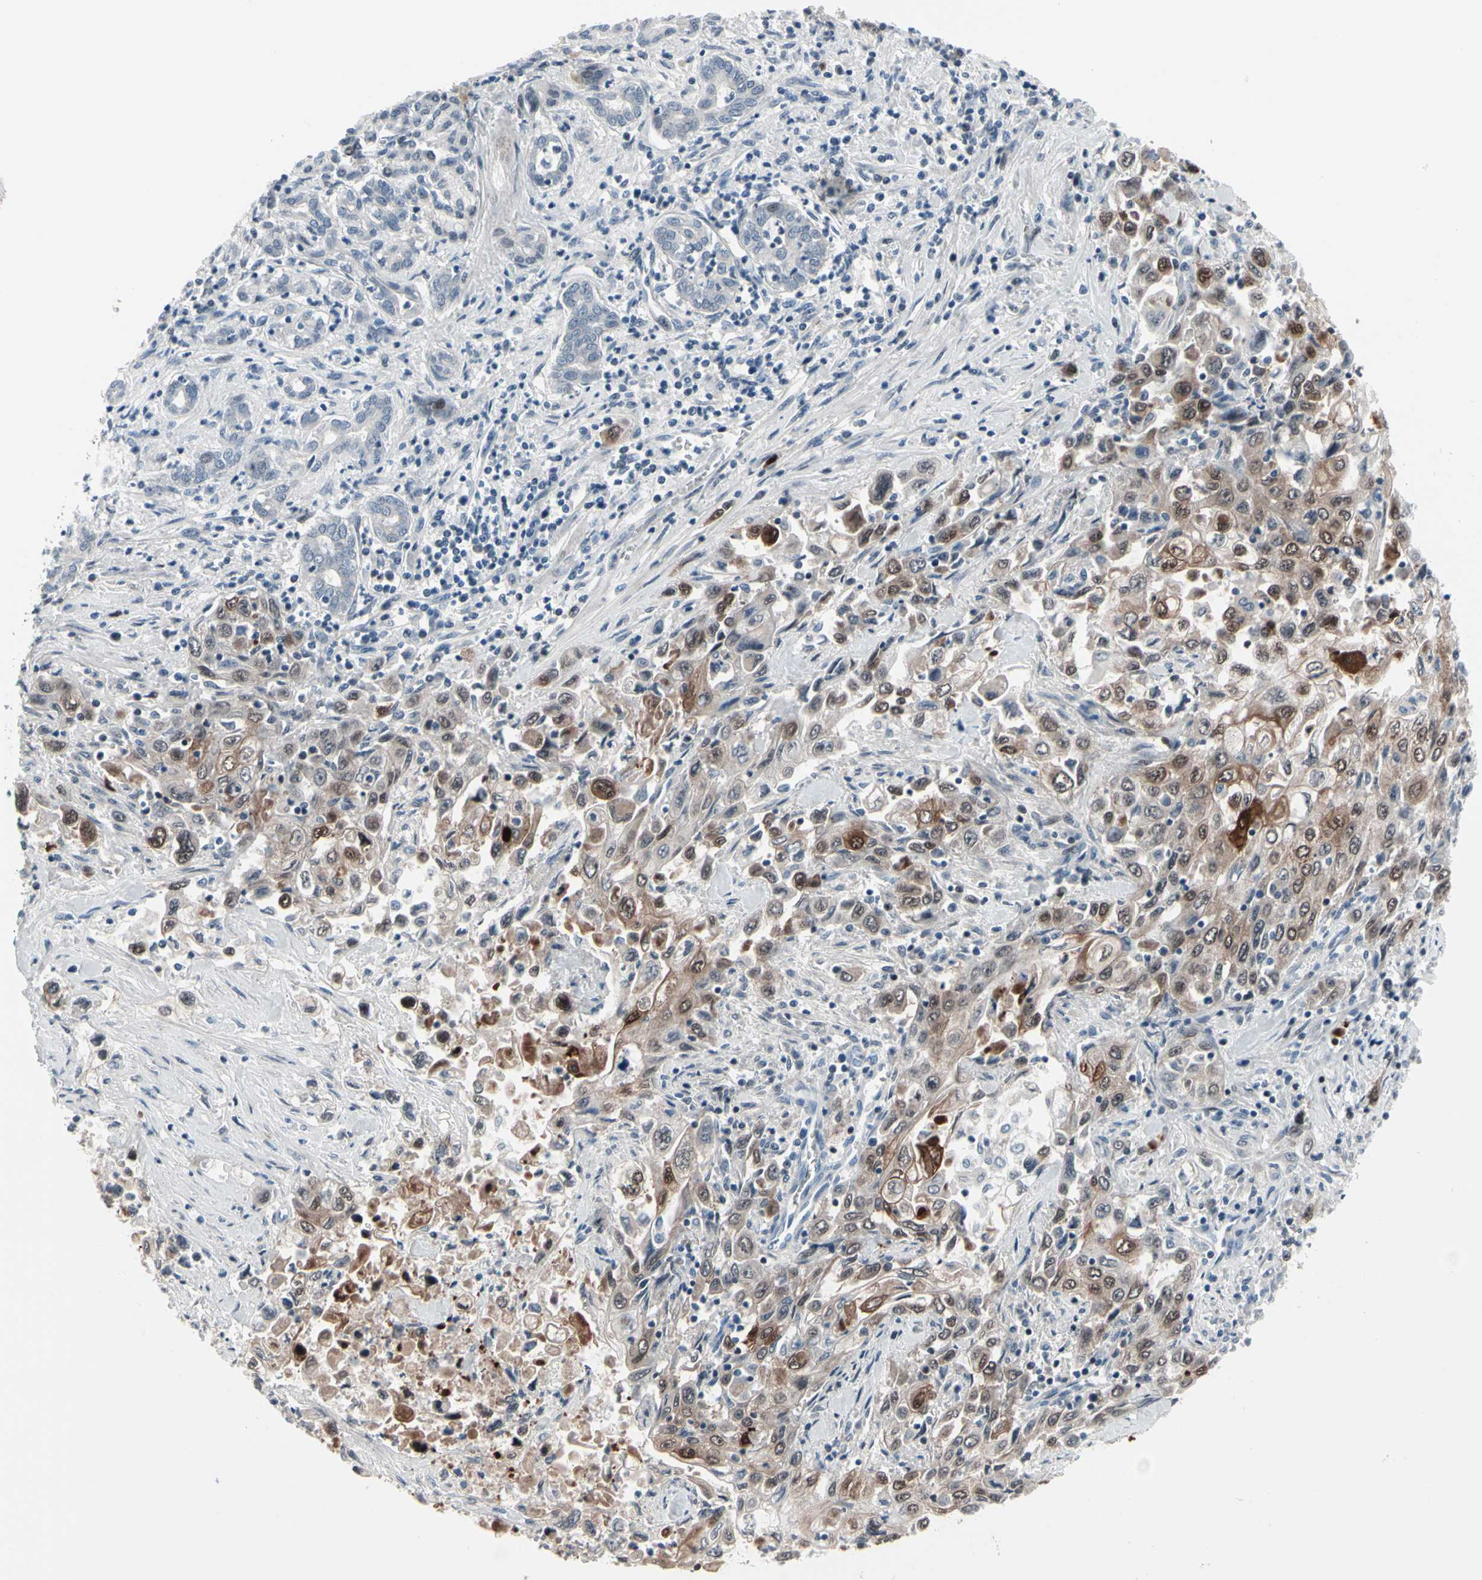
{"staining": {"intensity": "moderate", "quantity": "25%-75%", "location": "cytoplasmic/membranous,nuclear"}, "tissue": "pancreatic cancer", "cell_type": "Tumor cells", "image_type": "cancer", "snomed": [{"axis": "morphology", "description": "Adenocarcinoma, NOS"}, {"axis": "topography", "description": "Pancreas"}], "caption": "Immunohistochemistry (IHC) image of neoplastic tissue: pancreatic cancer (adenocarcinoma) stained using immunohistochemistry reveals medium levels of moderate protein expression localized specifically in the cytoplasmic/membranous and nuclear of tumor cells, appearing as a cytoplasmic/membranous and nuclear brown color.", "gene": "TXN", "patient": {"sex": "male", "age": 70}}